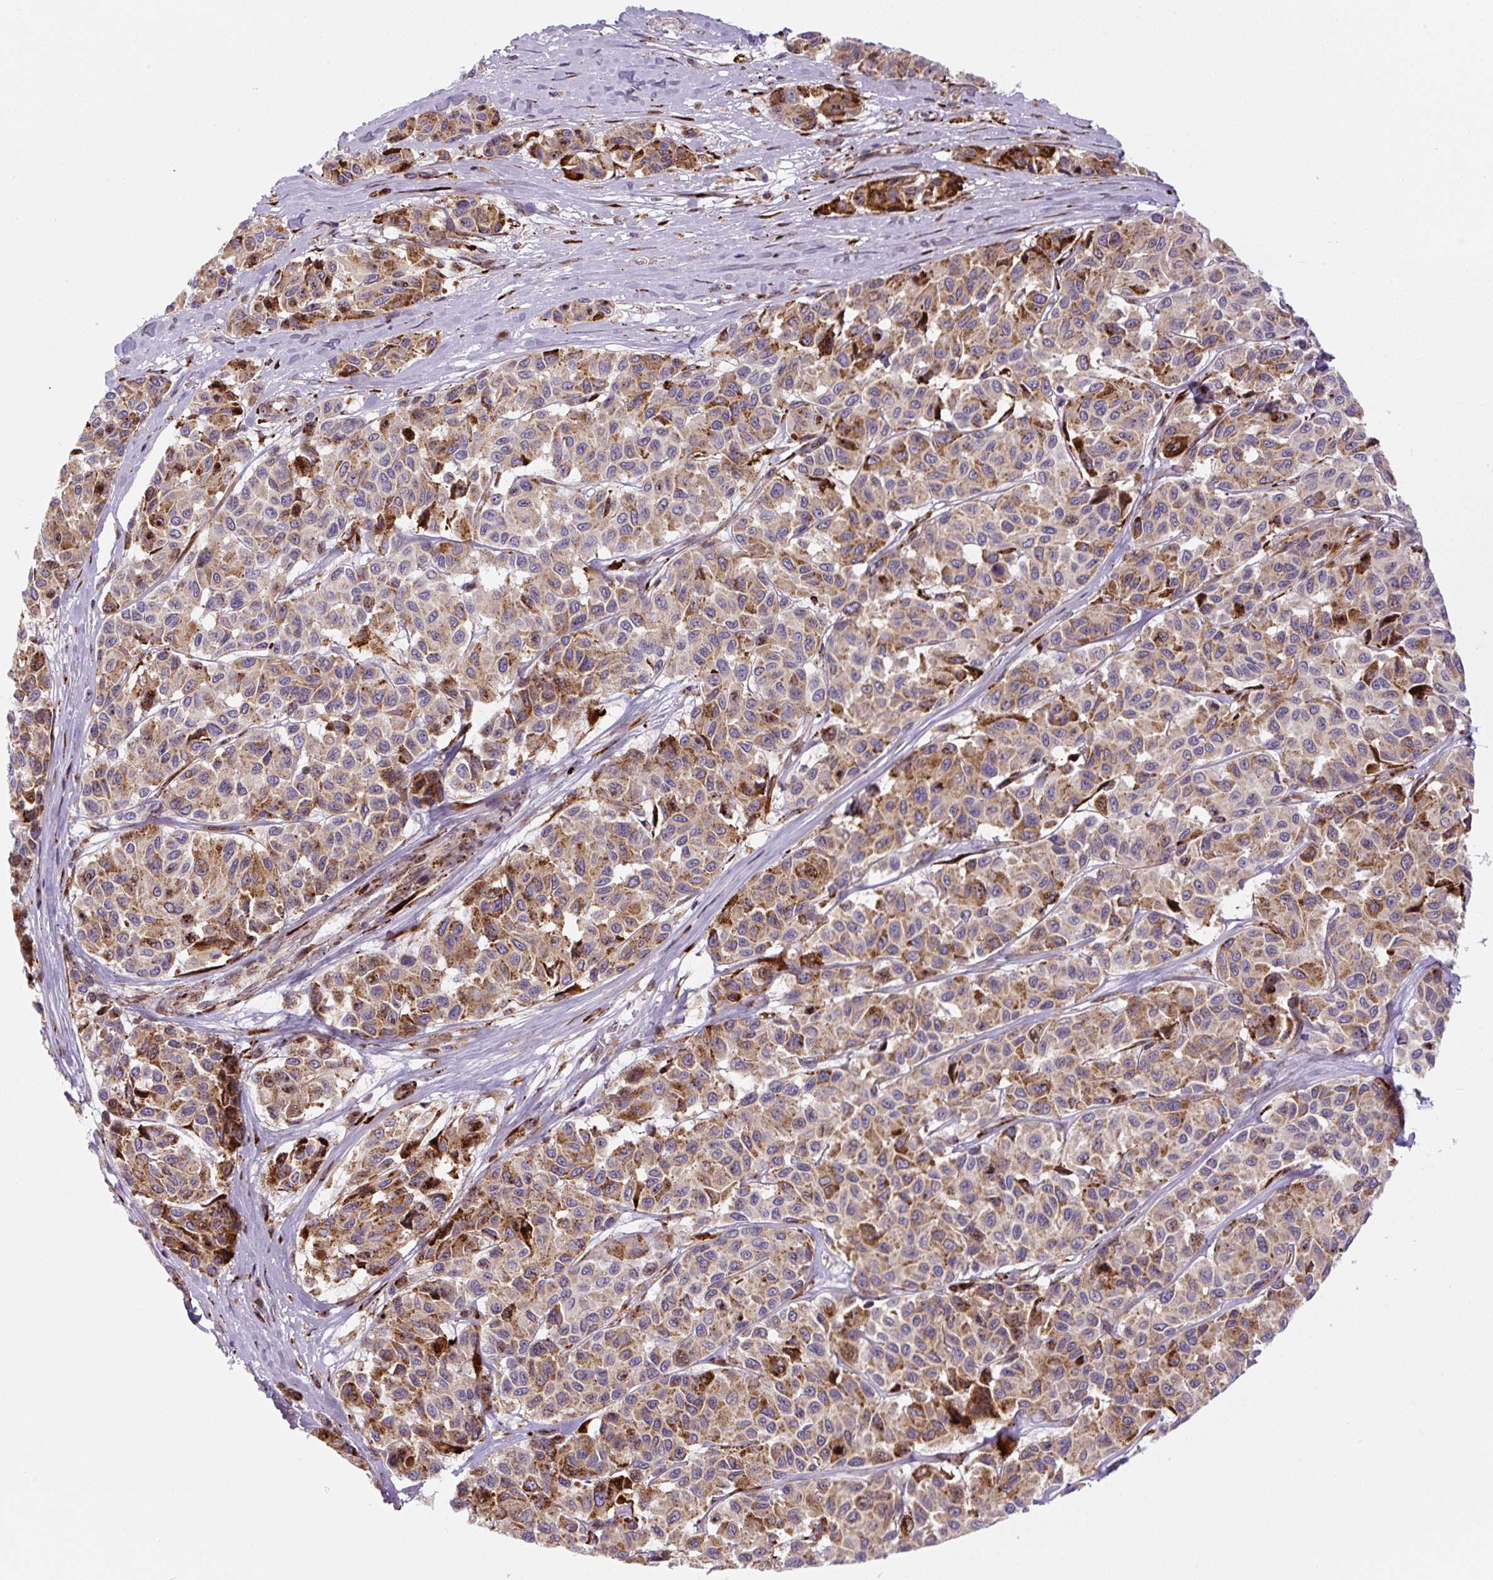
{"staining": {"intensity": "moderate", "quantity": ">75%", "location": "cytoplasmic/membranous"}, "tissue": "melanoma", "cell_type": "Tumor cells", "image_type": "cancer", "snomed": [{"axis": "morphology", "description": "Malignant melanoma, NOS"}, {"axis": "topography", "description": "Skin"}], "caption": "Protein staining exhibits moderate cytoplasmic/membranous positivity in about >75% of tumor cells in malignant melanoma.", "gene": "DISP3", "patient": {"sex": "female", "age": 66}}